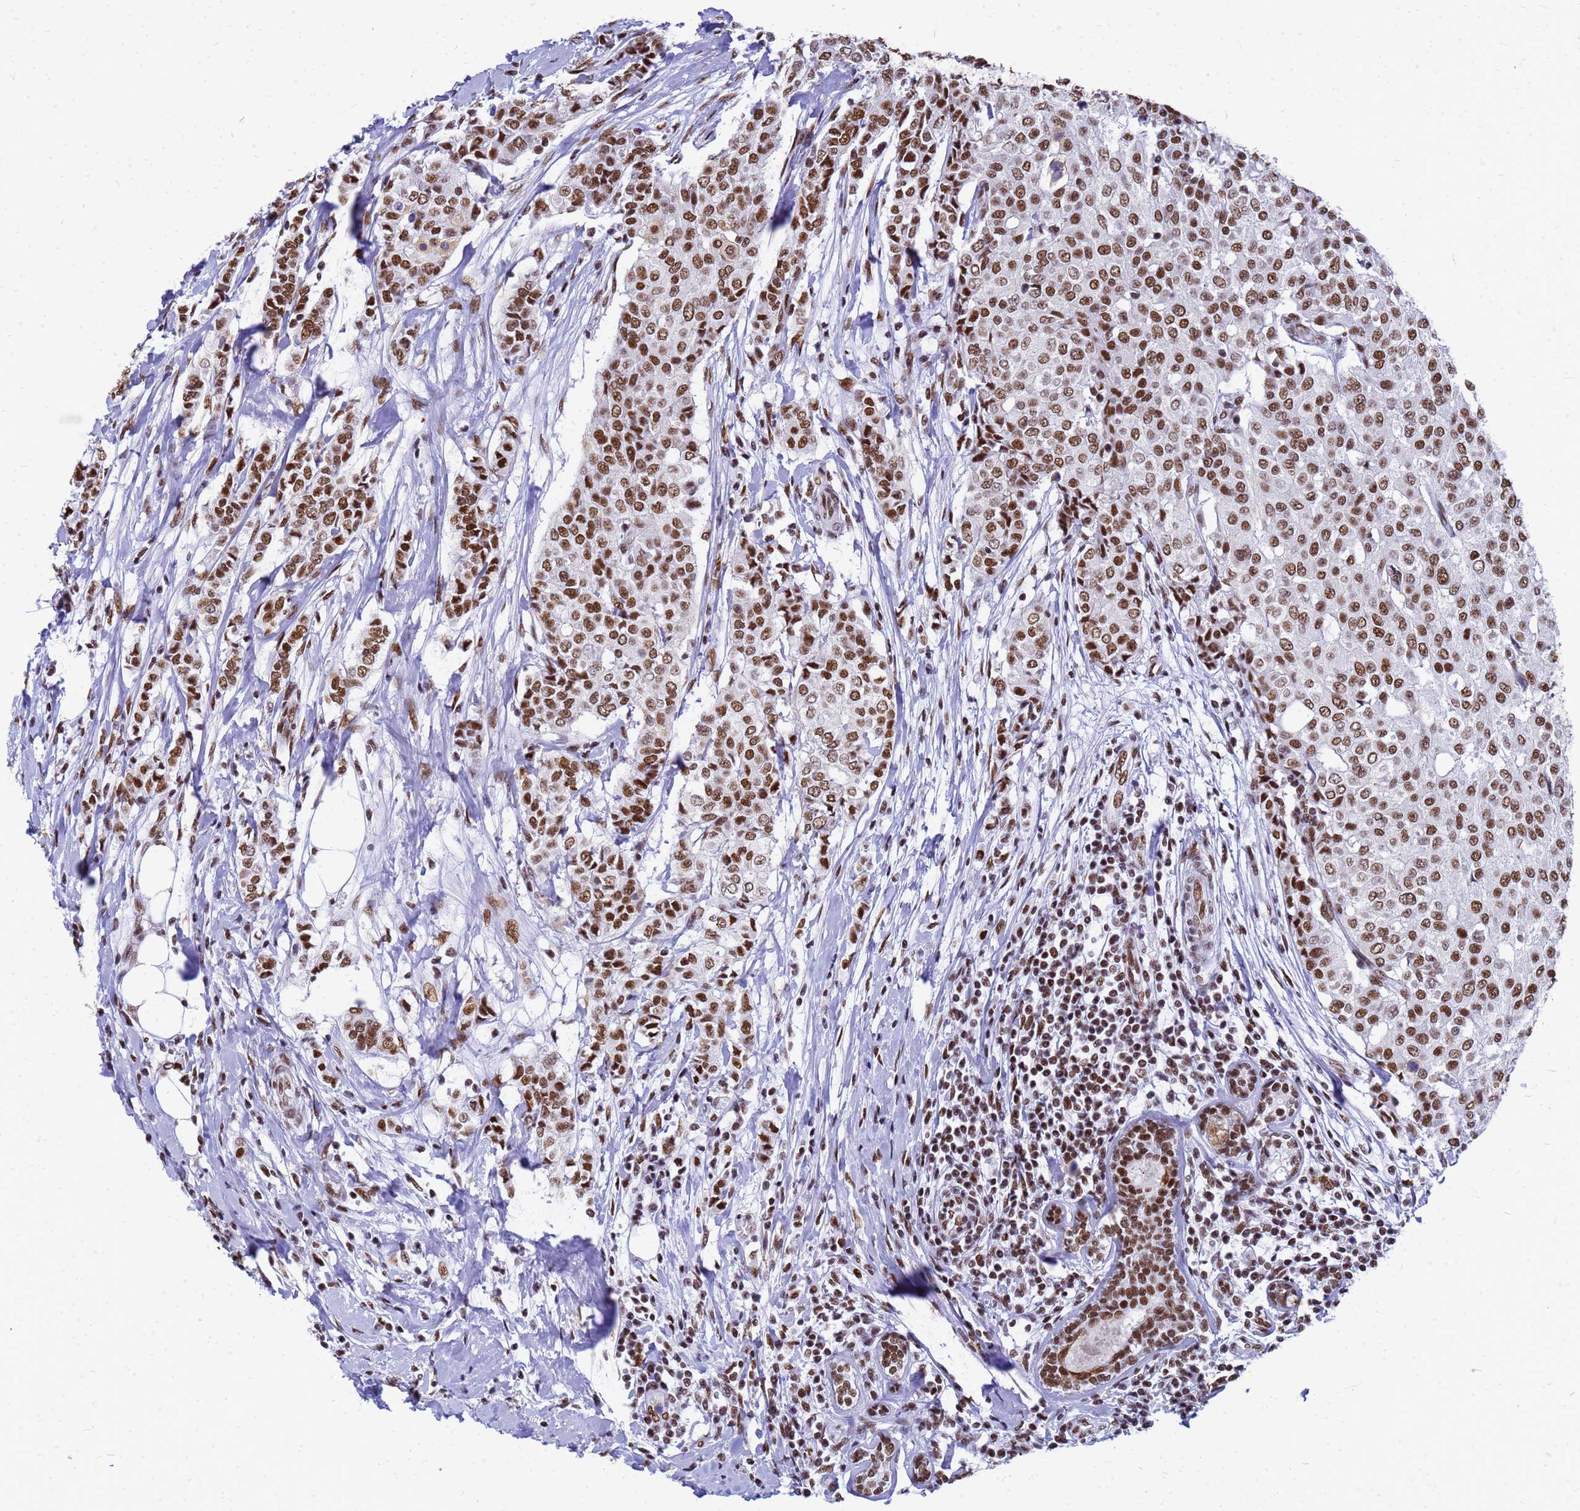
{"staining": {"intensity": "moderate", "quantity": ">75%", "location": "nuclear"}, "tissue": "breast cancer", "cell_type": "Tumor cells", "image_type": "cancer", "snomed": [{"axis": "morphology", "description": "Lobular carcinoma"}, {"axis": "topography", "description": "Breast"}], "caption": "Breast cancer stained for a protein reveals moderate nuclear positivity in tumor cells. (DAB (3,3'-diaminobenzidine) = brown stain, brightfield microscopy at high magnification).", "gene": "SART3", "patient": {"sex": "female", "age": 51}}